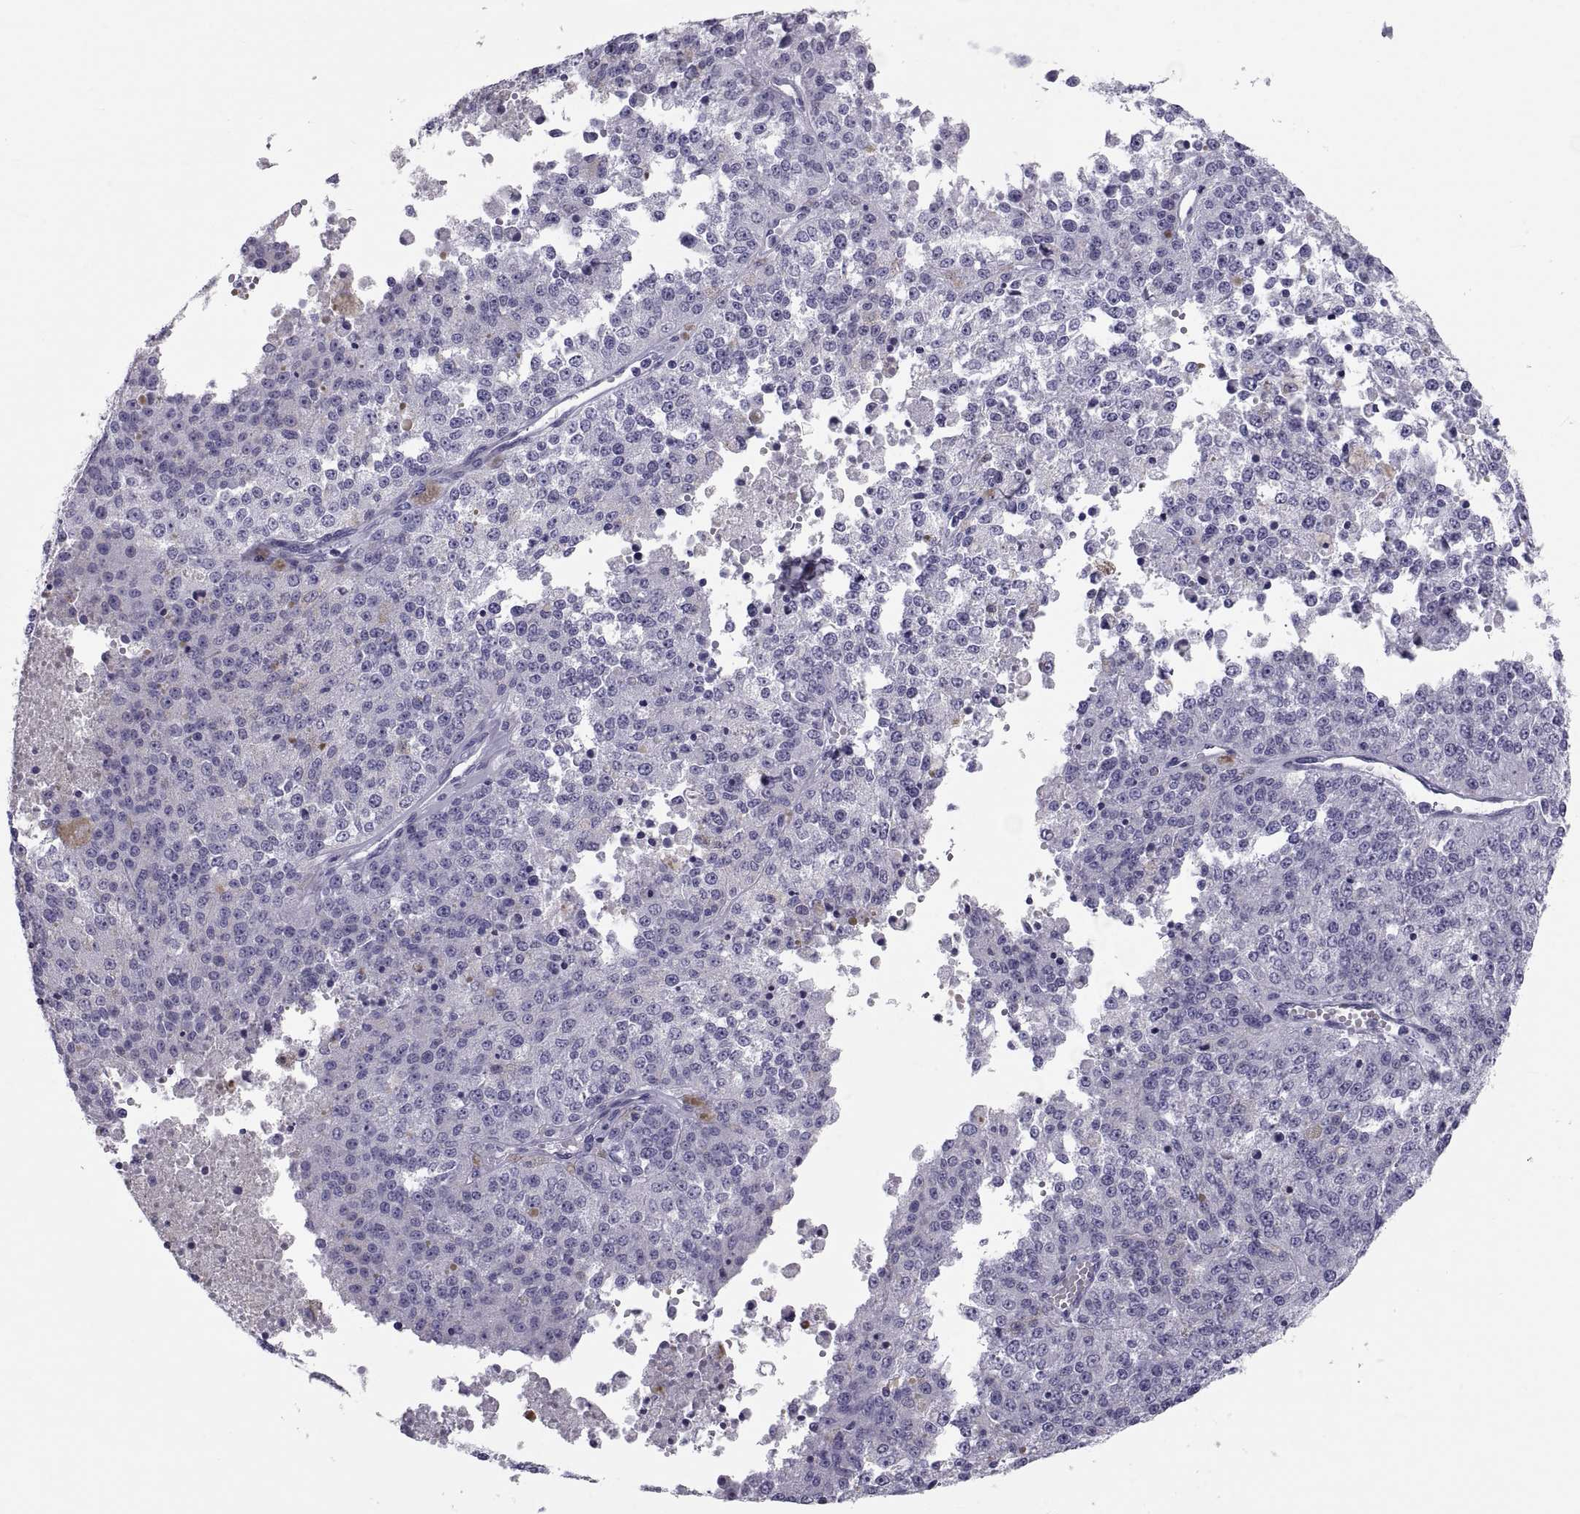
{"staining": {"intensity": "negative", "quantity": "none", "location": "none"}, "tissue": "melanoma", "cell_type": "Tumor cells", "image_type": "cancer", "snomed": [{"axis": "morphology", "description": "Malignant melanoma, Metastatic site"}, {"axis": "topography", "description": "Lymph node"}], "caption": "A histopathology image of malignant melanoma (metastatic site) stained for a protein exhibits no brown staining in tumor cells.", "gene": "DEFB129", "patient": {"sex": "female", "age": 64}}